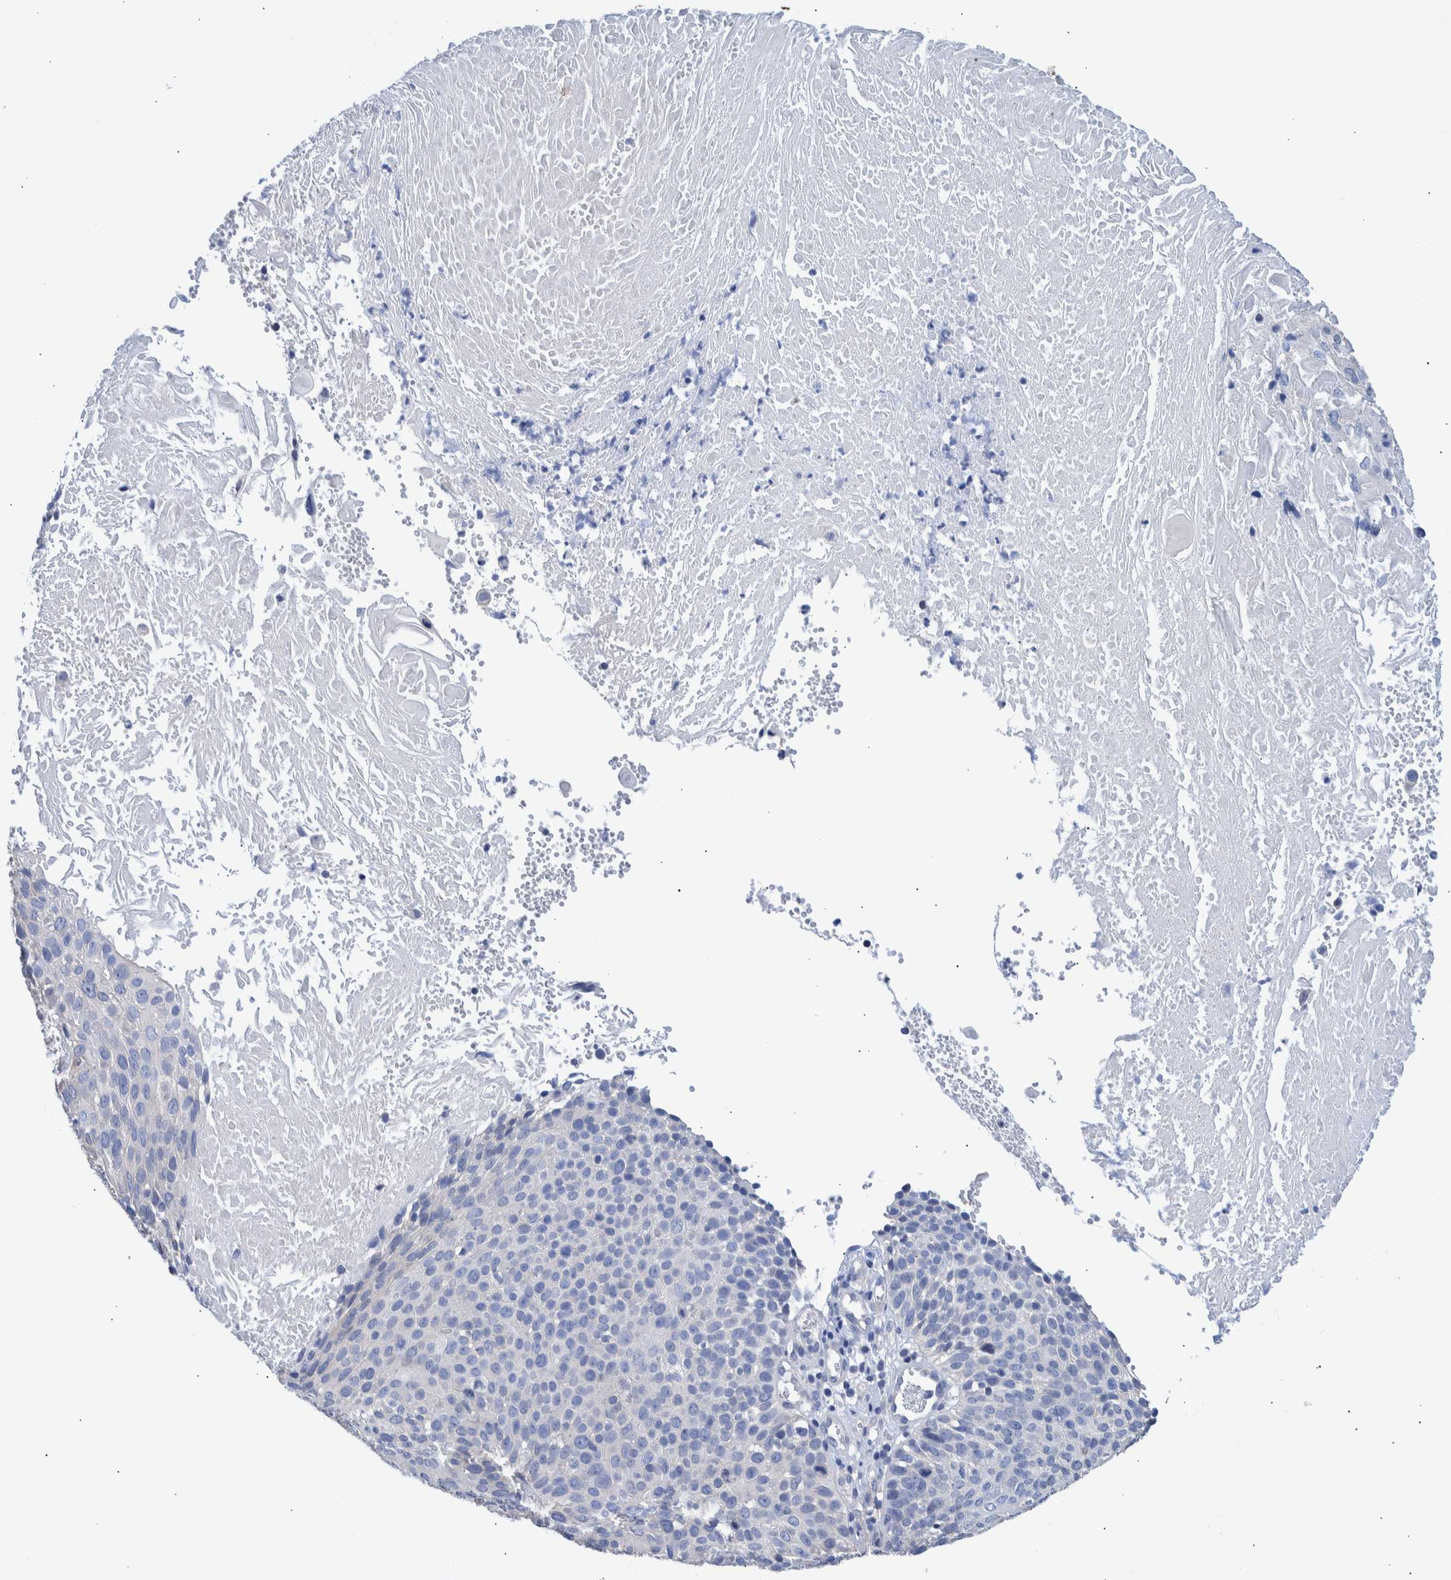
{"staining": {"intensity": "negative", "quantity": "none", "location": "none"}, "tissue": "cervical cancer", "cell_type": "Tumor cells", "image_type": "cancer", "snomed": [{"axis": "morphology", "description": "Squamous cell carcinoma, NOS"}, {"axis": "topography", "description": "Cervix"}], "caption": "Tumor cells are negative for protein expression in human cervical squamous cell carcinoma.", "gene": "PPP3CC", "patient": {"sex": "female", "age": 74}}